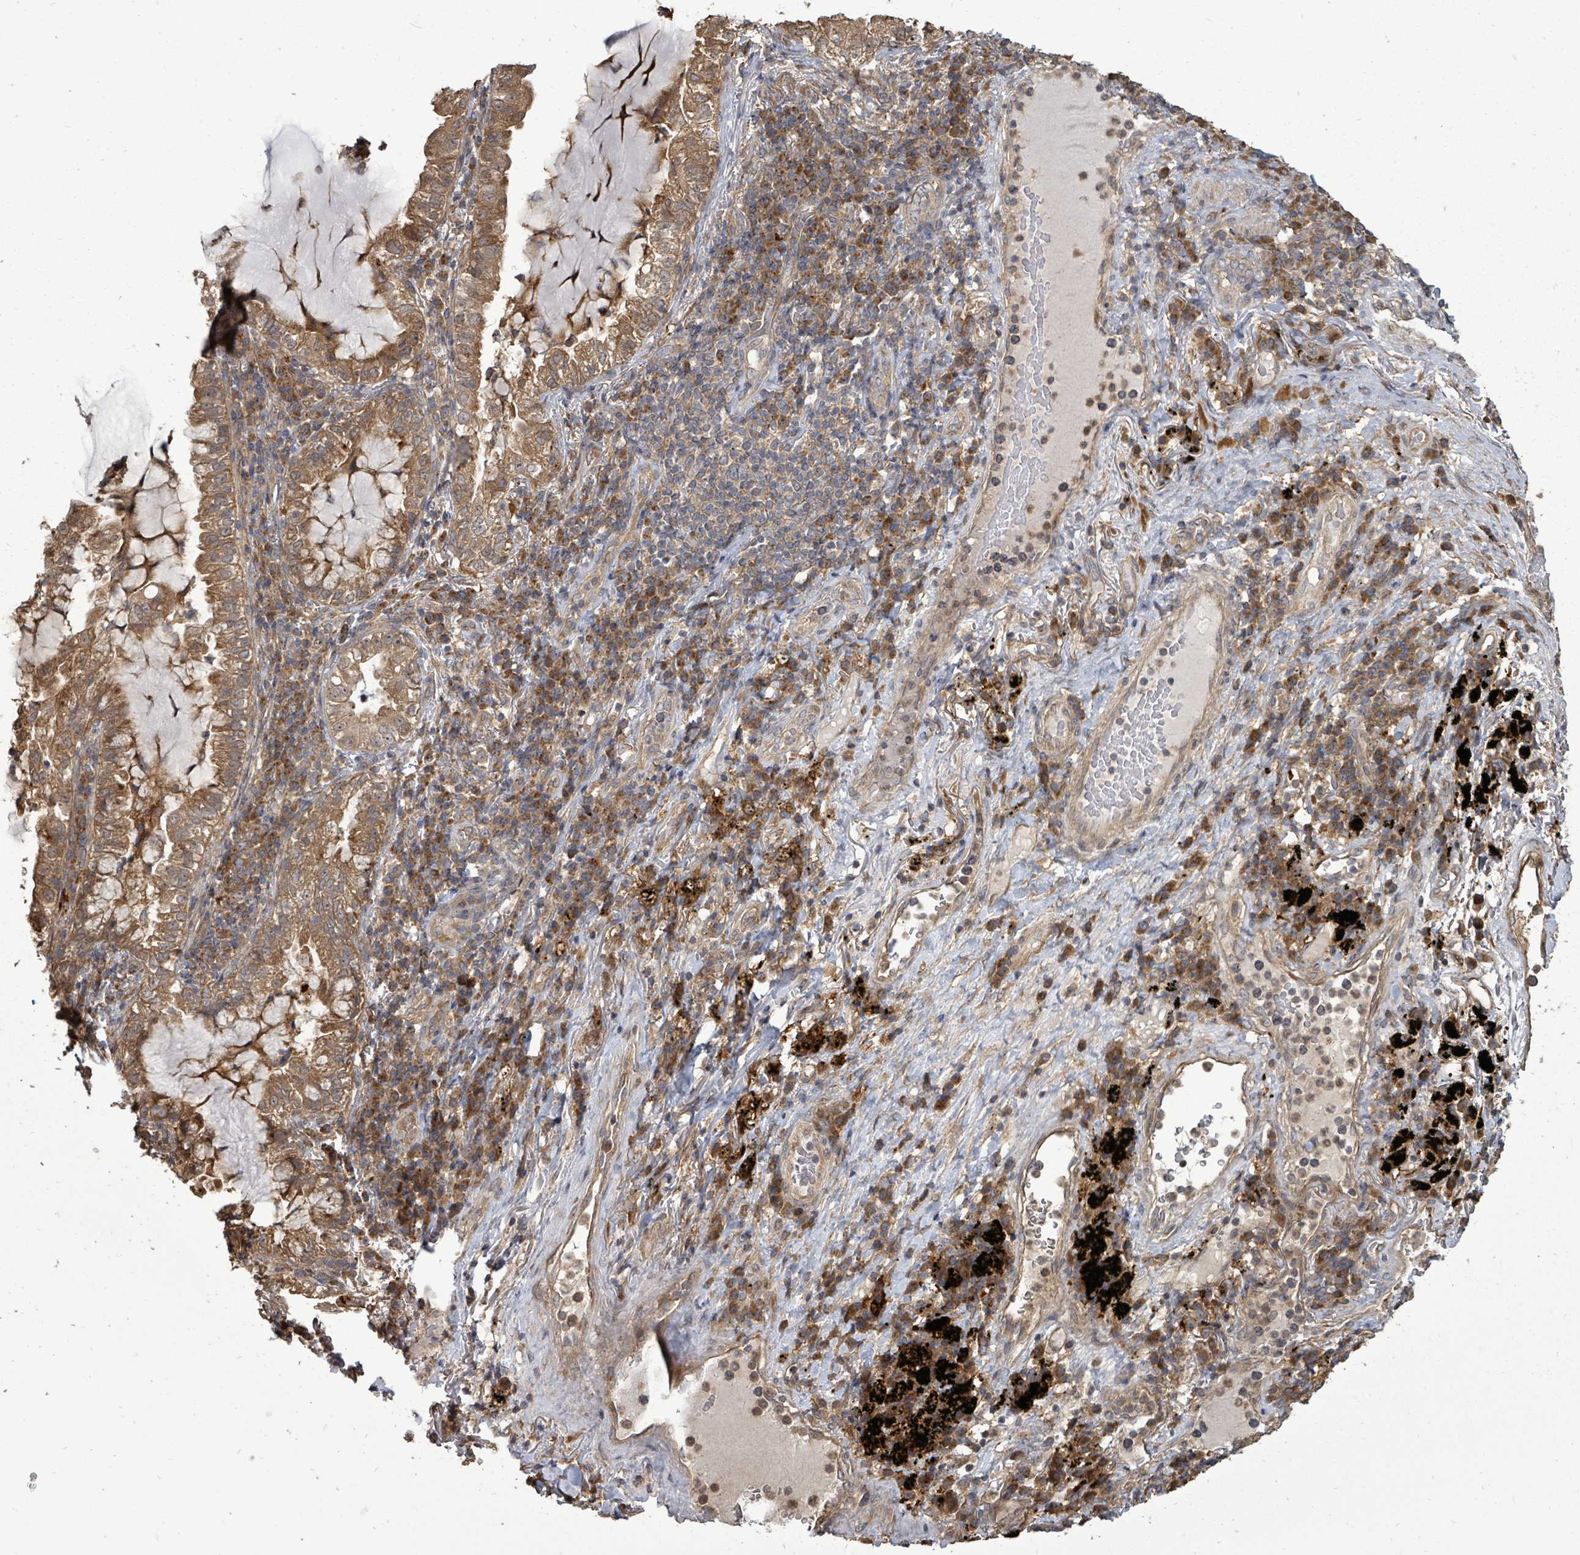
{"staining": {"intensity": "moderate", "quantity": ">75%", "location": "cytoplasmic/membranous"}, "tissue": "lung cancer", "cell_type": "Tumor cells", "image_type": "cancer", "snomed": [{"axis": "morphology", "description": "Adenocarcinoma, NOS"}, {"axis": "topography", "description": "Lung"}], "caption": "Protein expression analysis of lung cancer displays moderate cytoplasmic/membranous staining in approximately >75% of tumor cells.", "gene": "EIF3C", "patient": {"sex": "female", "age": 73}}